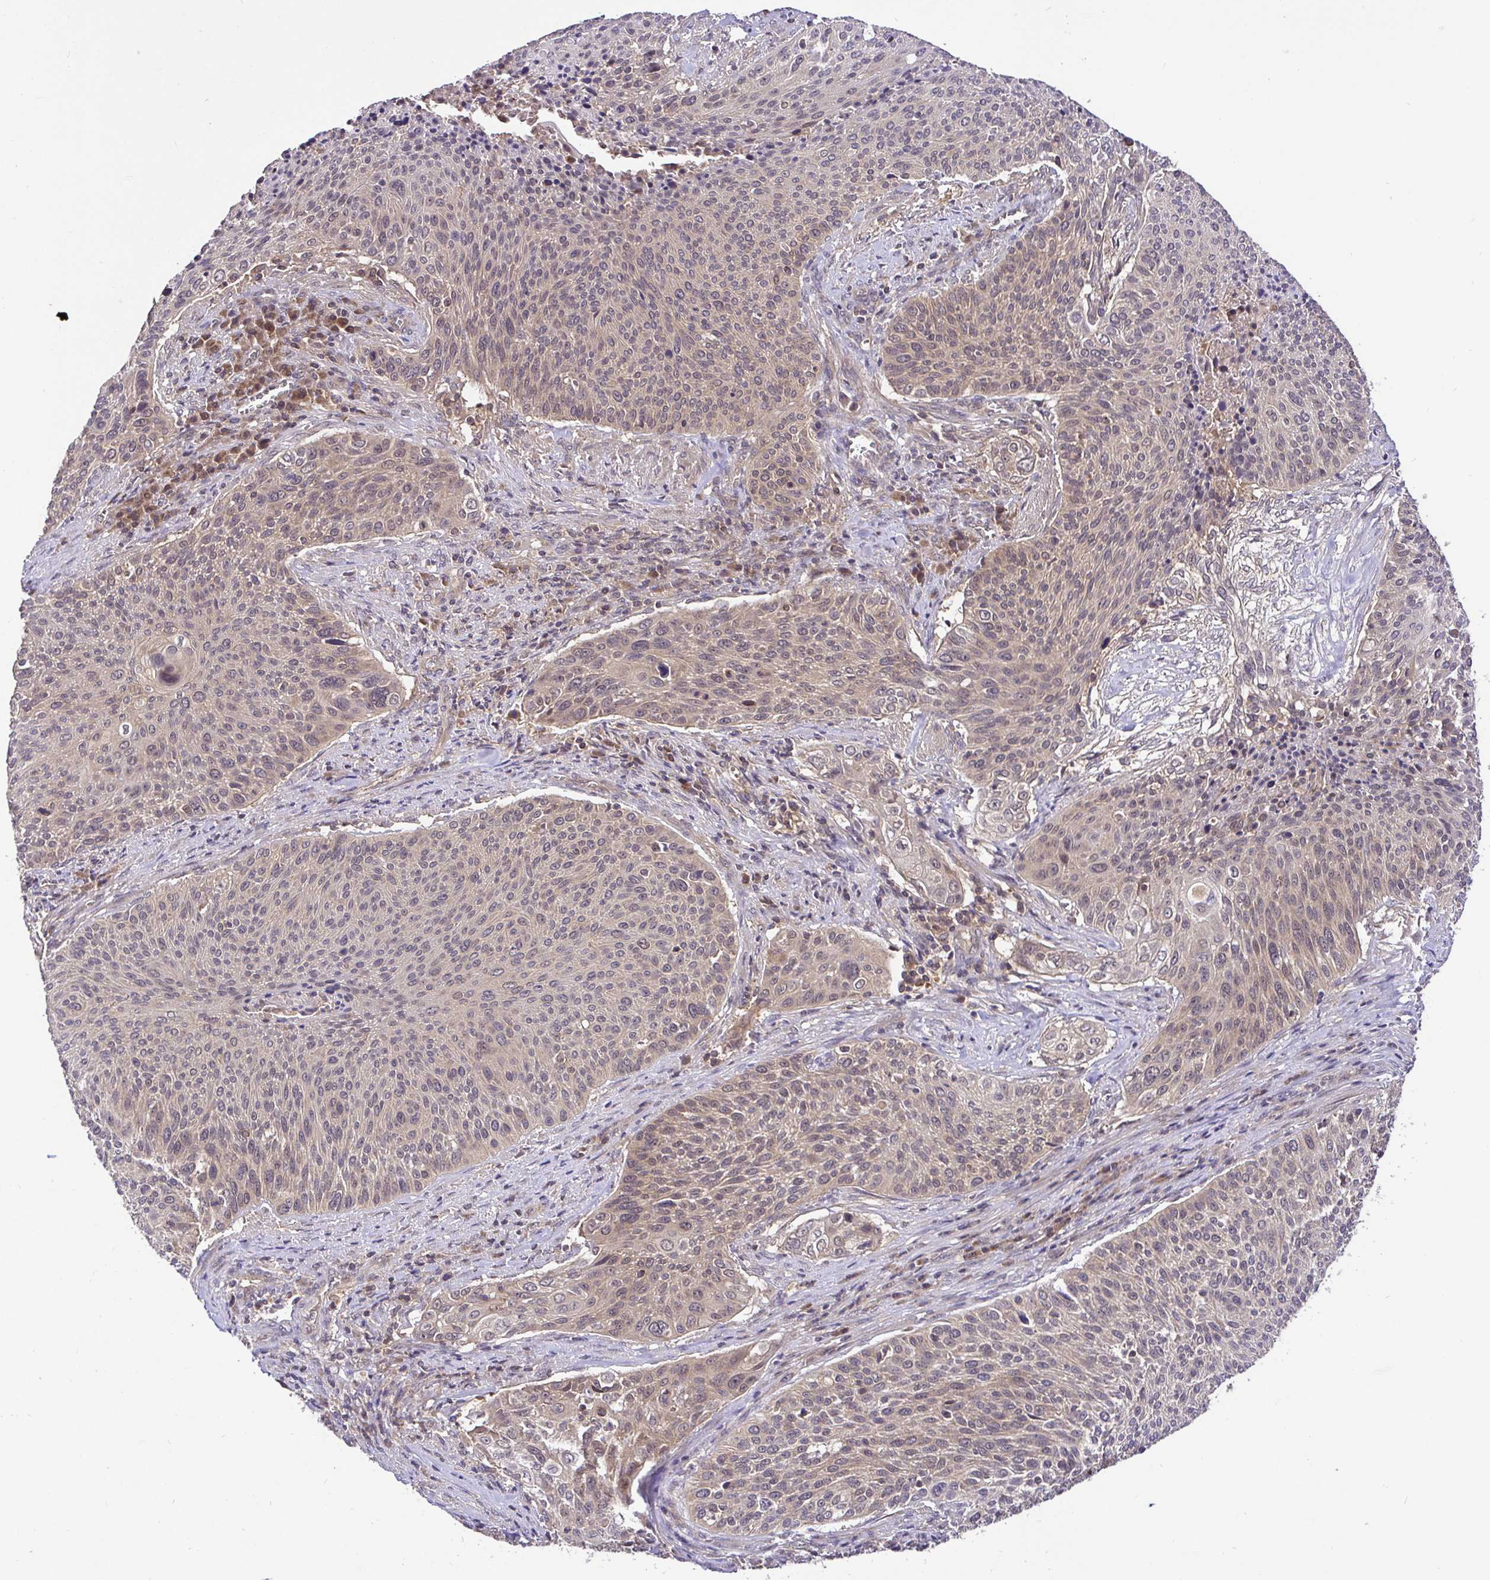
{"staining": {"intensity": "weak", "quantity": "25%-75%", "location": "cytoplasmic/membranous,nuclear"}, "tissue": "cervical cancer", "cell_type": "Tumor cells", "image_type": "cancer", "snomed": [{"axis": "morphology", "description": "Squamous cell carcinoma, NOS"}, {"axis": "topography", "description": "Cervix"}], "caption": "Squamous cell carcinoma (cervical) was stained to show a protein in brown. There is low levels of weak cytoplasmic/membranous and nuclear staining in about 25%-75% of tumor cells. The staining is performed using DAB brown chromogen to label protein expression. The nuclei are counter-stained blue using hematoxylin.", "gene": "UBE2M", "patient": {"sex": "female", "age": 31}}